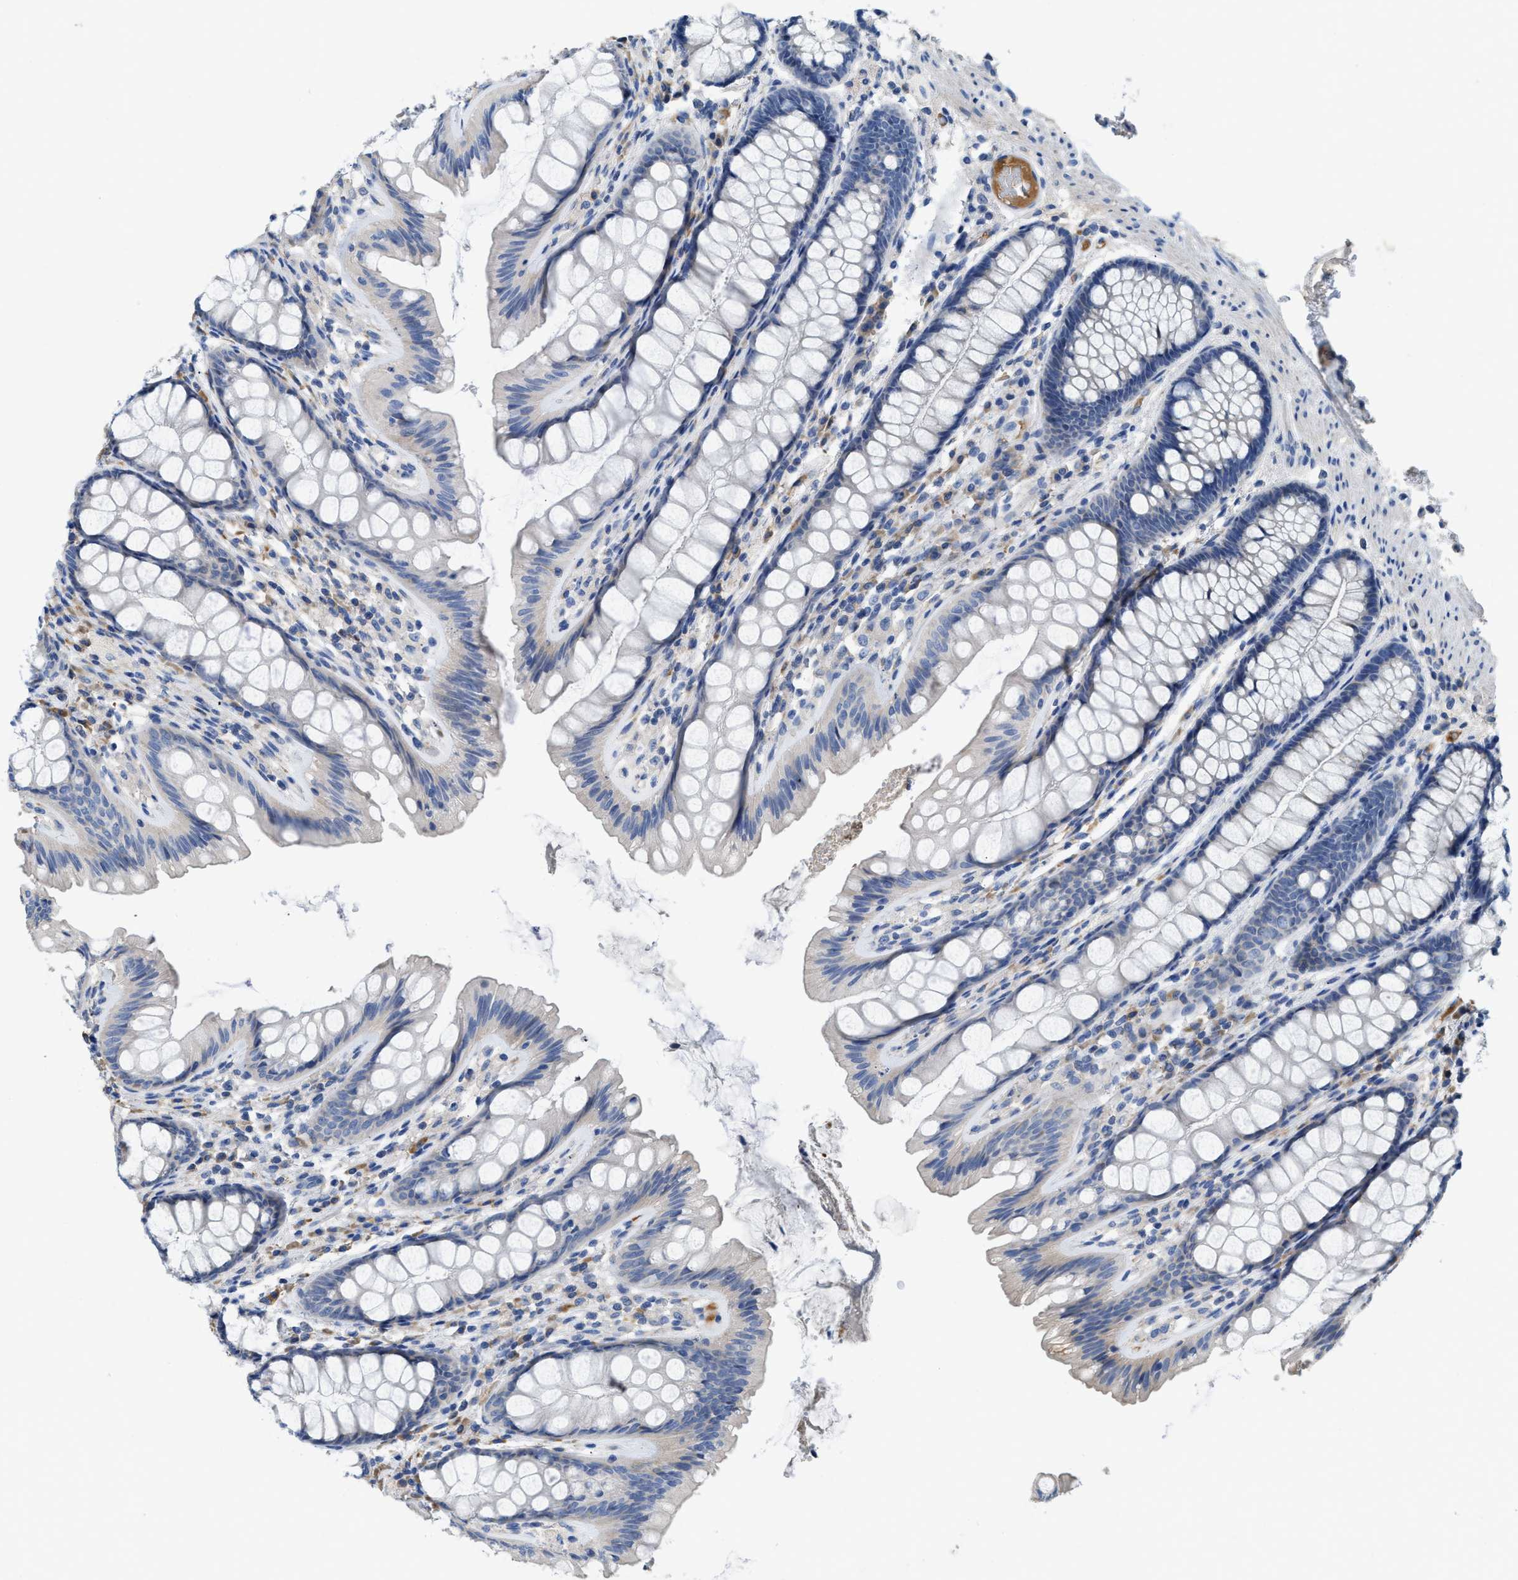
{"staining": {"intensity": "negative", "quantity": "none", "location": "none"}, "tissue": "colon", "cell_type": "Endothelial cells", "image_type": "normal", "snomed": [{"axis": "morphology", "description": "Normal tissue, NOS"}, {"axis": "topography", "description": "Colon"}], "caption": "IHC photomicrograph of benign colon stained for a protein (brown), which displays no staining in endothelial cells.", "gene": "C1S", "patient": {"sex": "female", "age": 56}}